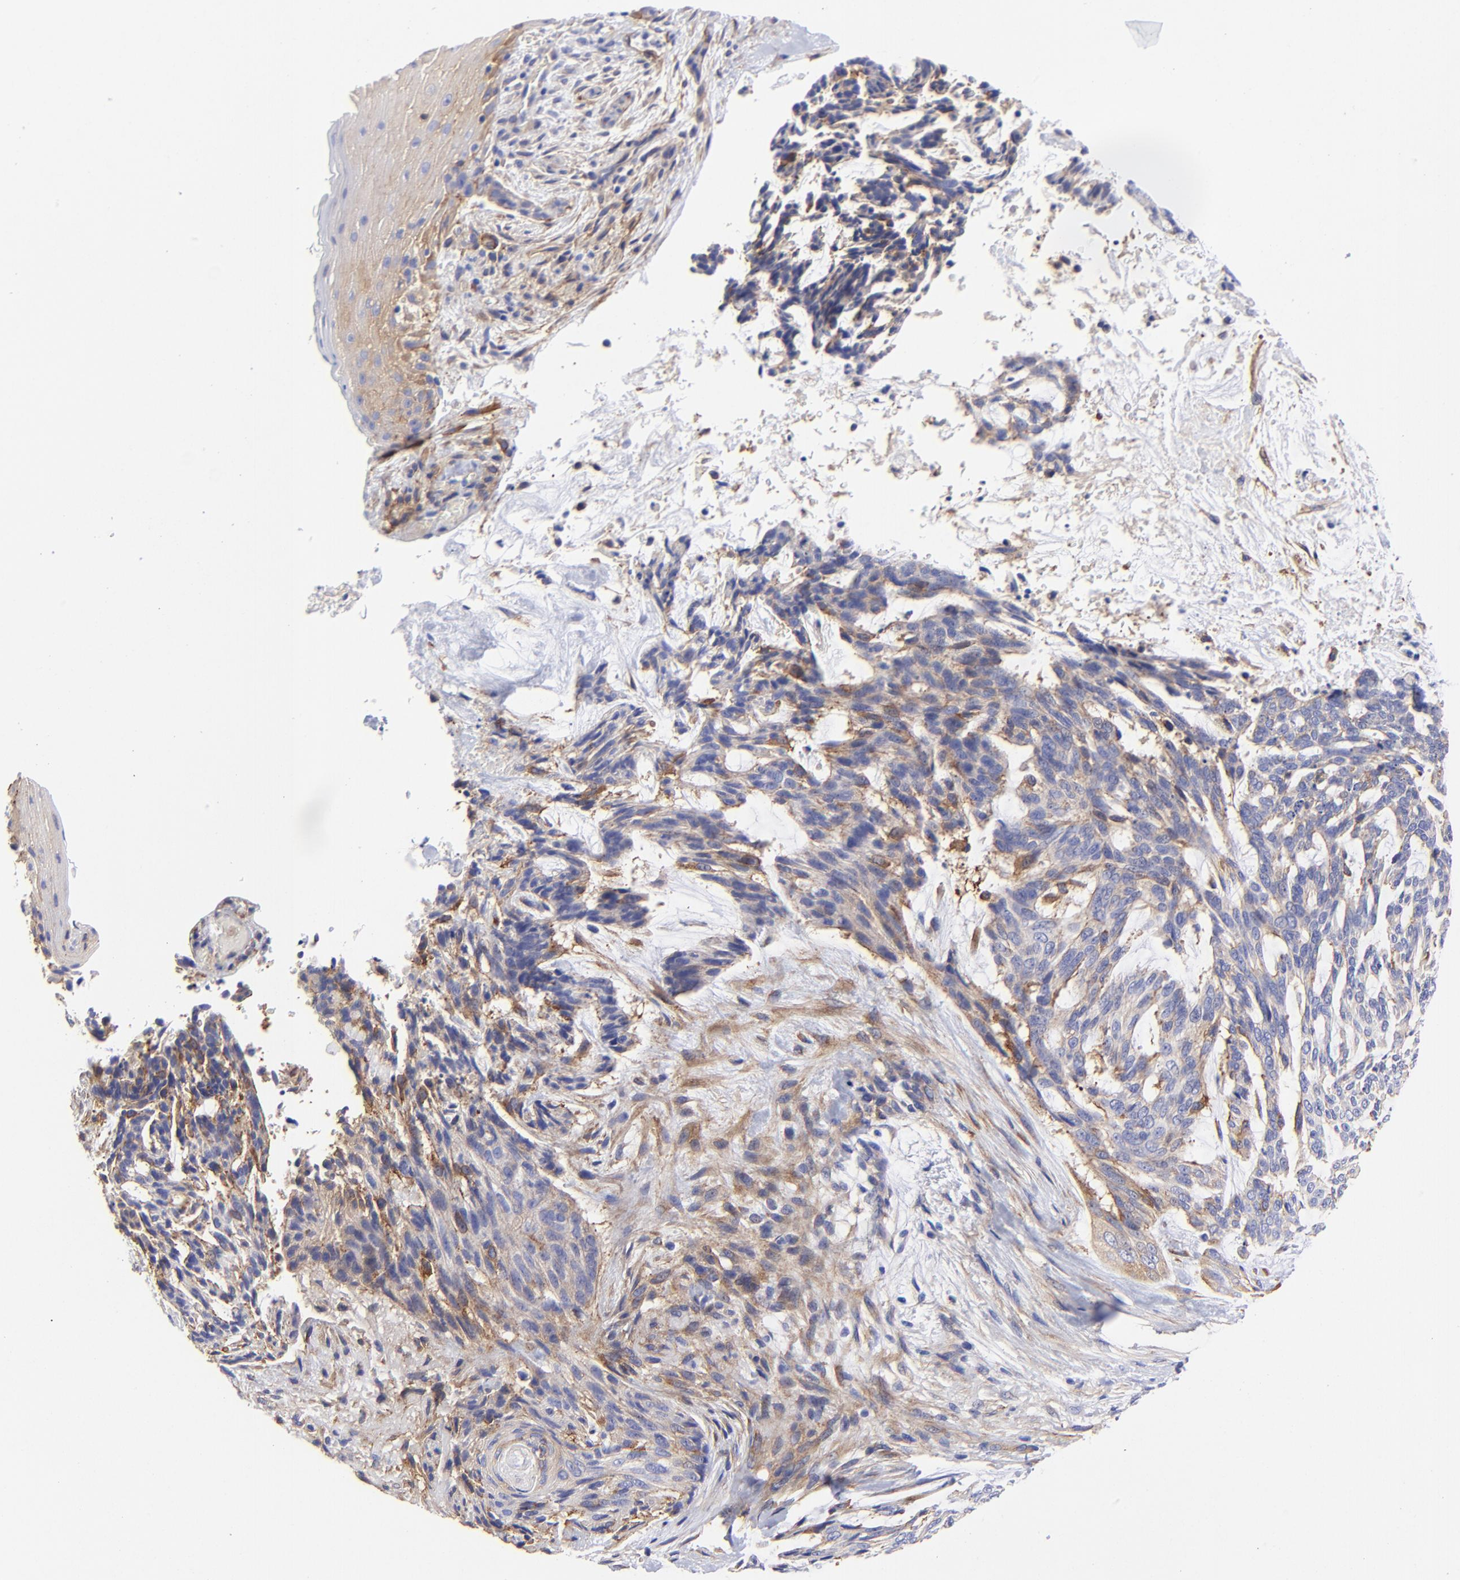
{"staining": {"intensity": "weak", "quantity": "25%-75%", "location": "cytoplasmic/membranous"}, "tissue": "skin cancer", "cell_type": "Tumor cells", "image_type": "cancer", "snomed": [{"axis": "morphology", "description": "Normal tissue, NOS"}, {"axis": "morphology", "description": "Basal cell carcinoma"}, {"axis": "topography", "description": "Skin"}], "caption": "Immunohistochemical staining of skin basal cell carcinoma displays low levels of weak cytoplasmic/membranous protein expression in approximately 25%-75% of tumor cells.", "gene": "PPFIBP1", "patient": {"sex": "female", "age": 71}}